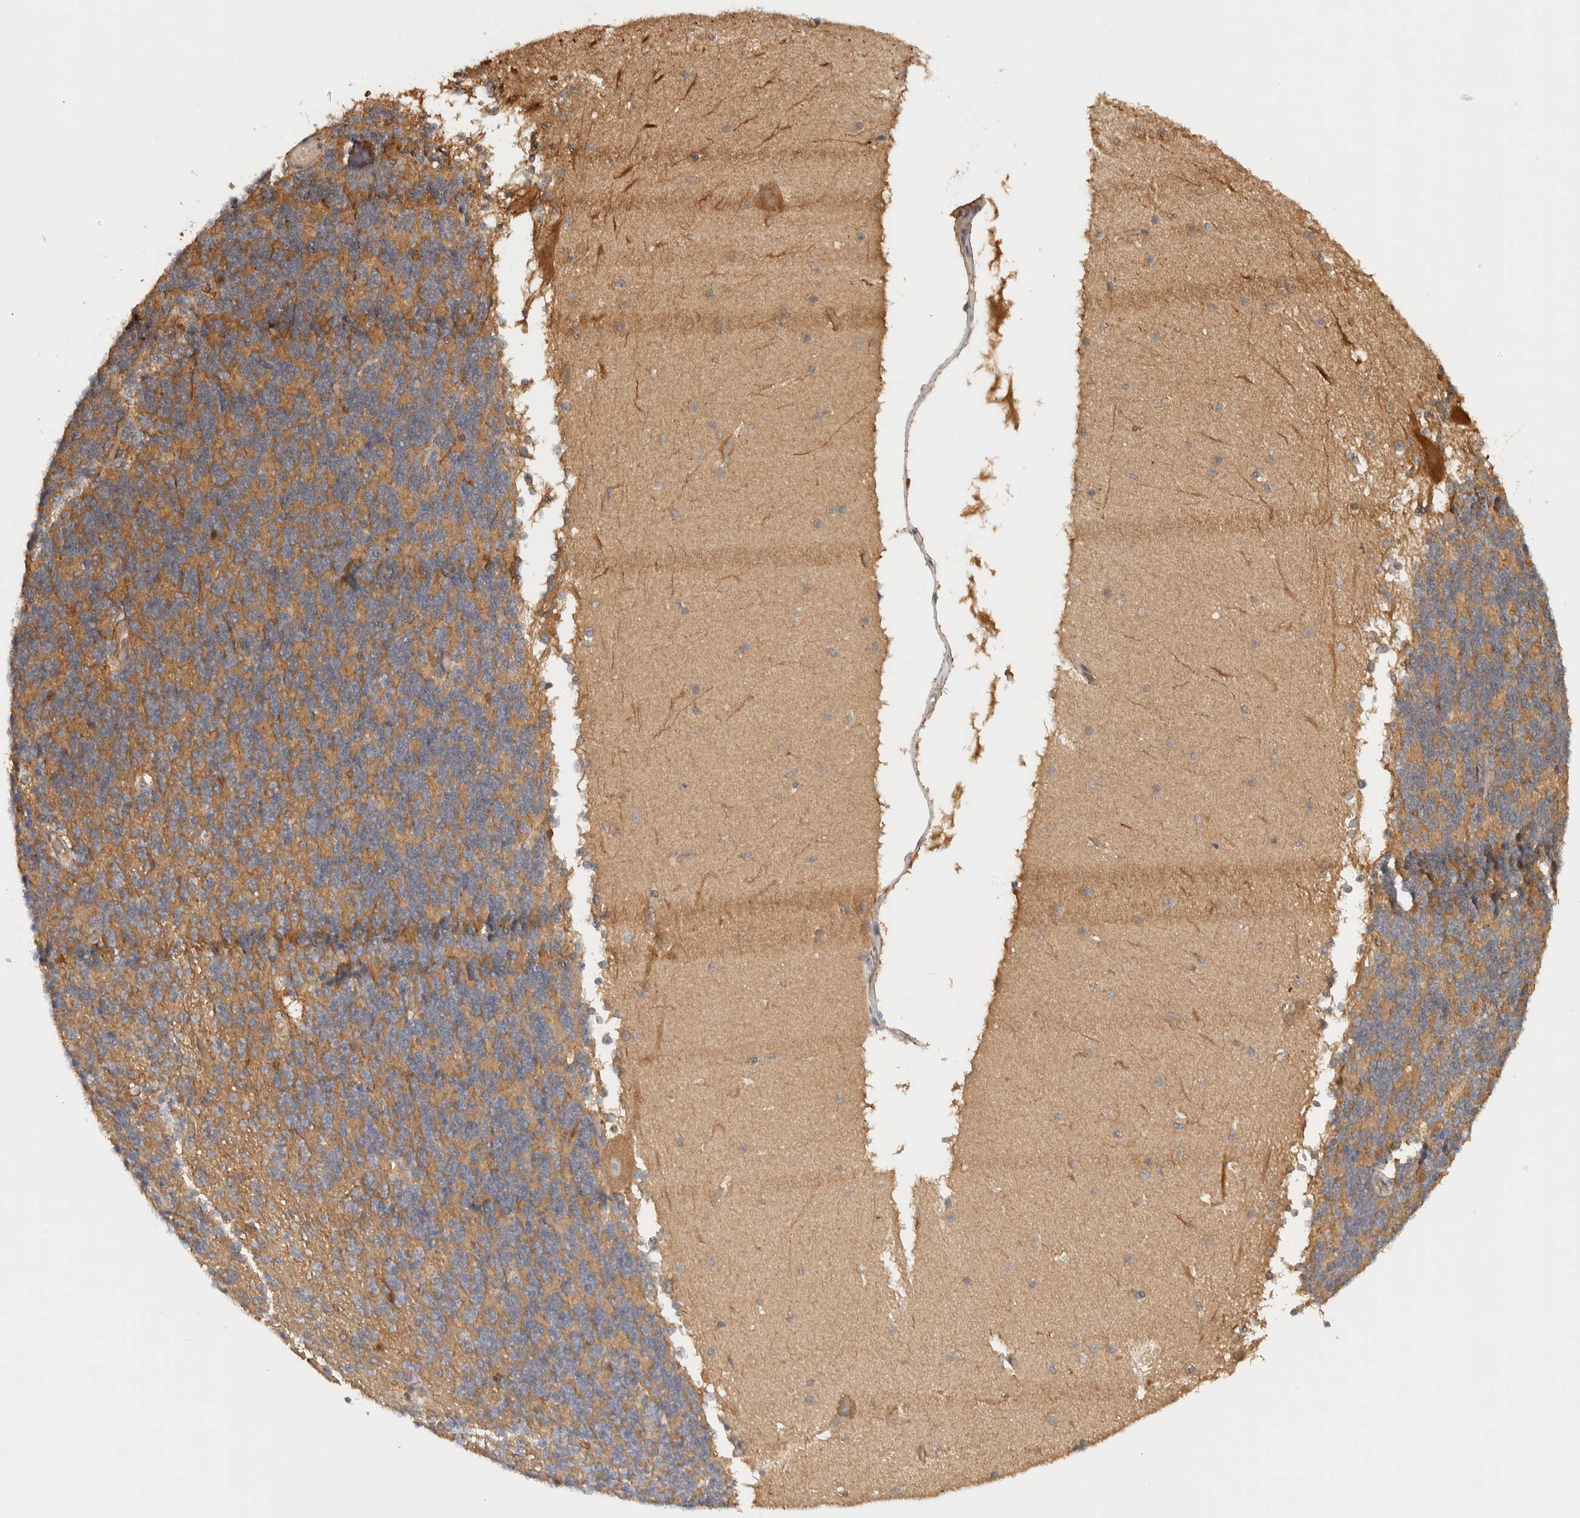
{"staining": {"intensity": "moderate", "quantity": ">75%", "location": "cytoplasmic/membranous"}, "tissue": "cerebellum", "cell_type": "Cells in granular layer", "image_type": "normal", "snomed": [{"axis": "morphology", "description": "Normal tissue, NOS"}, {"axis": "topography", "description": "Cerebellum"}], "caption": "Immunohistochemistry staining of normal cerebellum, which exhibits medium levels of moderate cytoplasmic/membranous expression in approximately >75% of cells in granular layer indicating moderate cytoplasmic/membranous protein positivity. The staining was performed using DAB (brown) for protein detection and nuclei were counterstained in hematoxylin (blue).", "gene": "TTI2", "patient": {"sex": "female", "age": 19}}